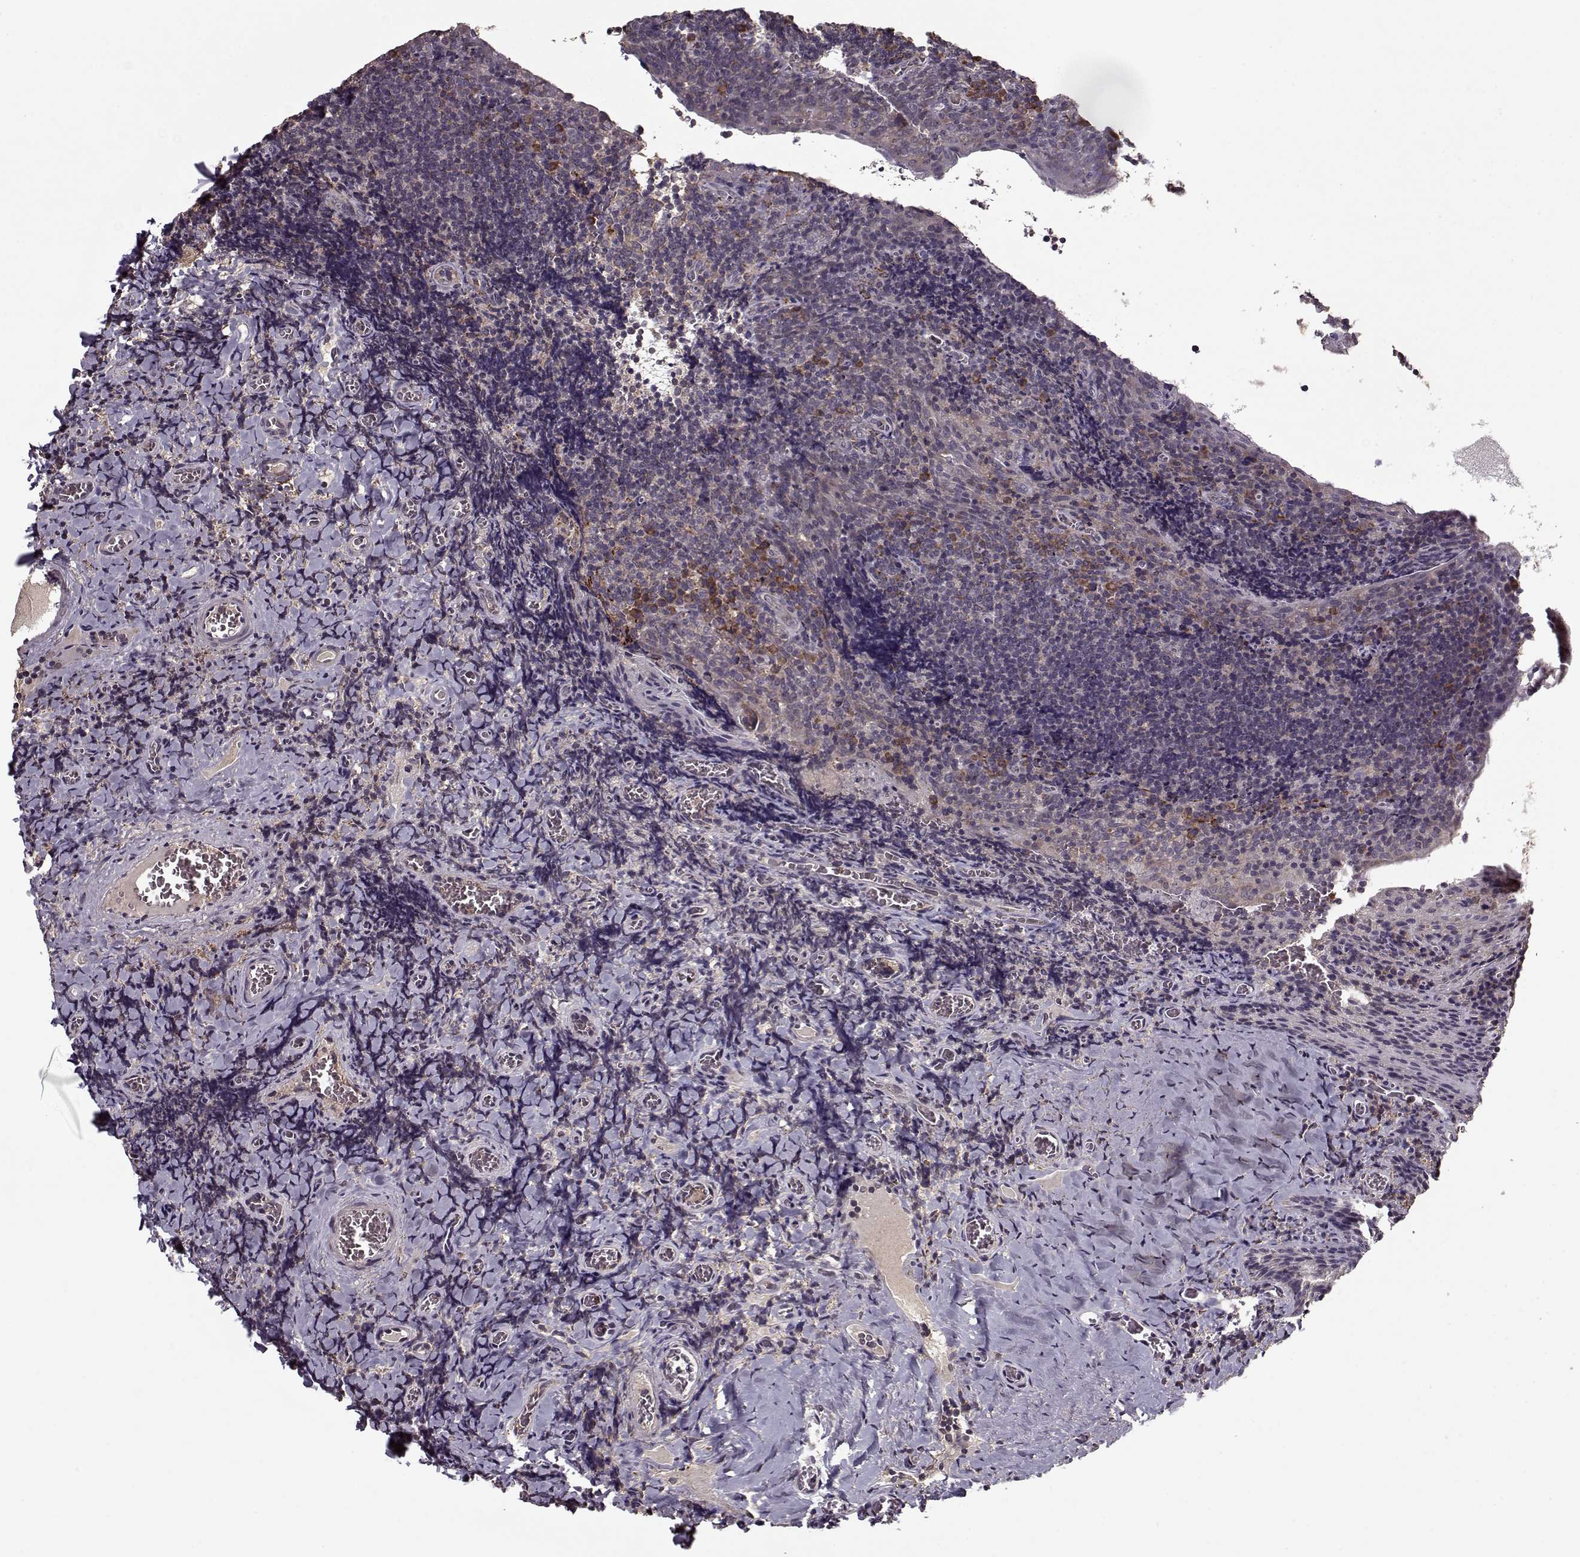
{"staining": {"intensity": "strong", "quantity": "<25%", "location": "cytoplasmic/membranous"}, "tissue": "tonsil", "cell_type": "Germinal center cells", "image_type": "normal", "snomed": [{"axis": "morphology", "description": "Normal tissue, NOS"}, {"axis": "morphology", "description": "Inflammation, NOS"}, {"axis": "topography", "description": "Tonsil"}], "caption": "Immunohistochemistry (IHC) of unremarkable tonsil demonstrates medium levels of strong cytoplasmic/membranous staining in approximately <25% of germinal center cells.", "gene": "IMMP1L", "patient": {"sex": "female", "age": 31}}